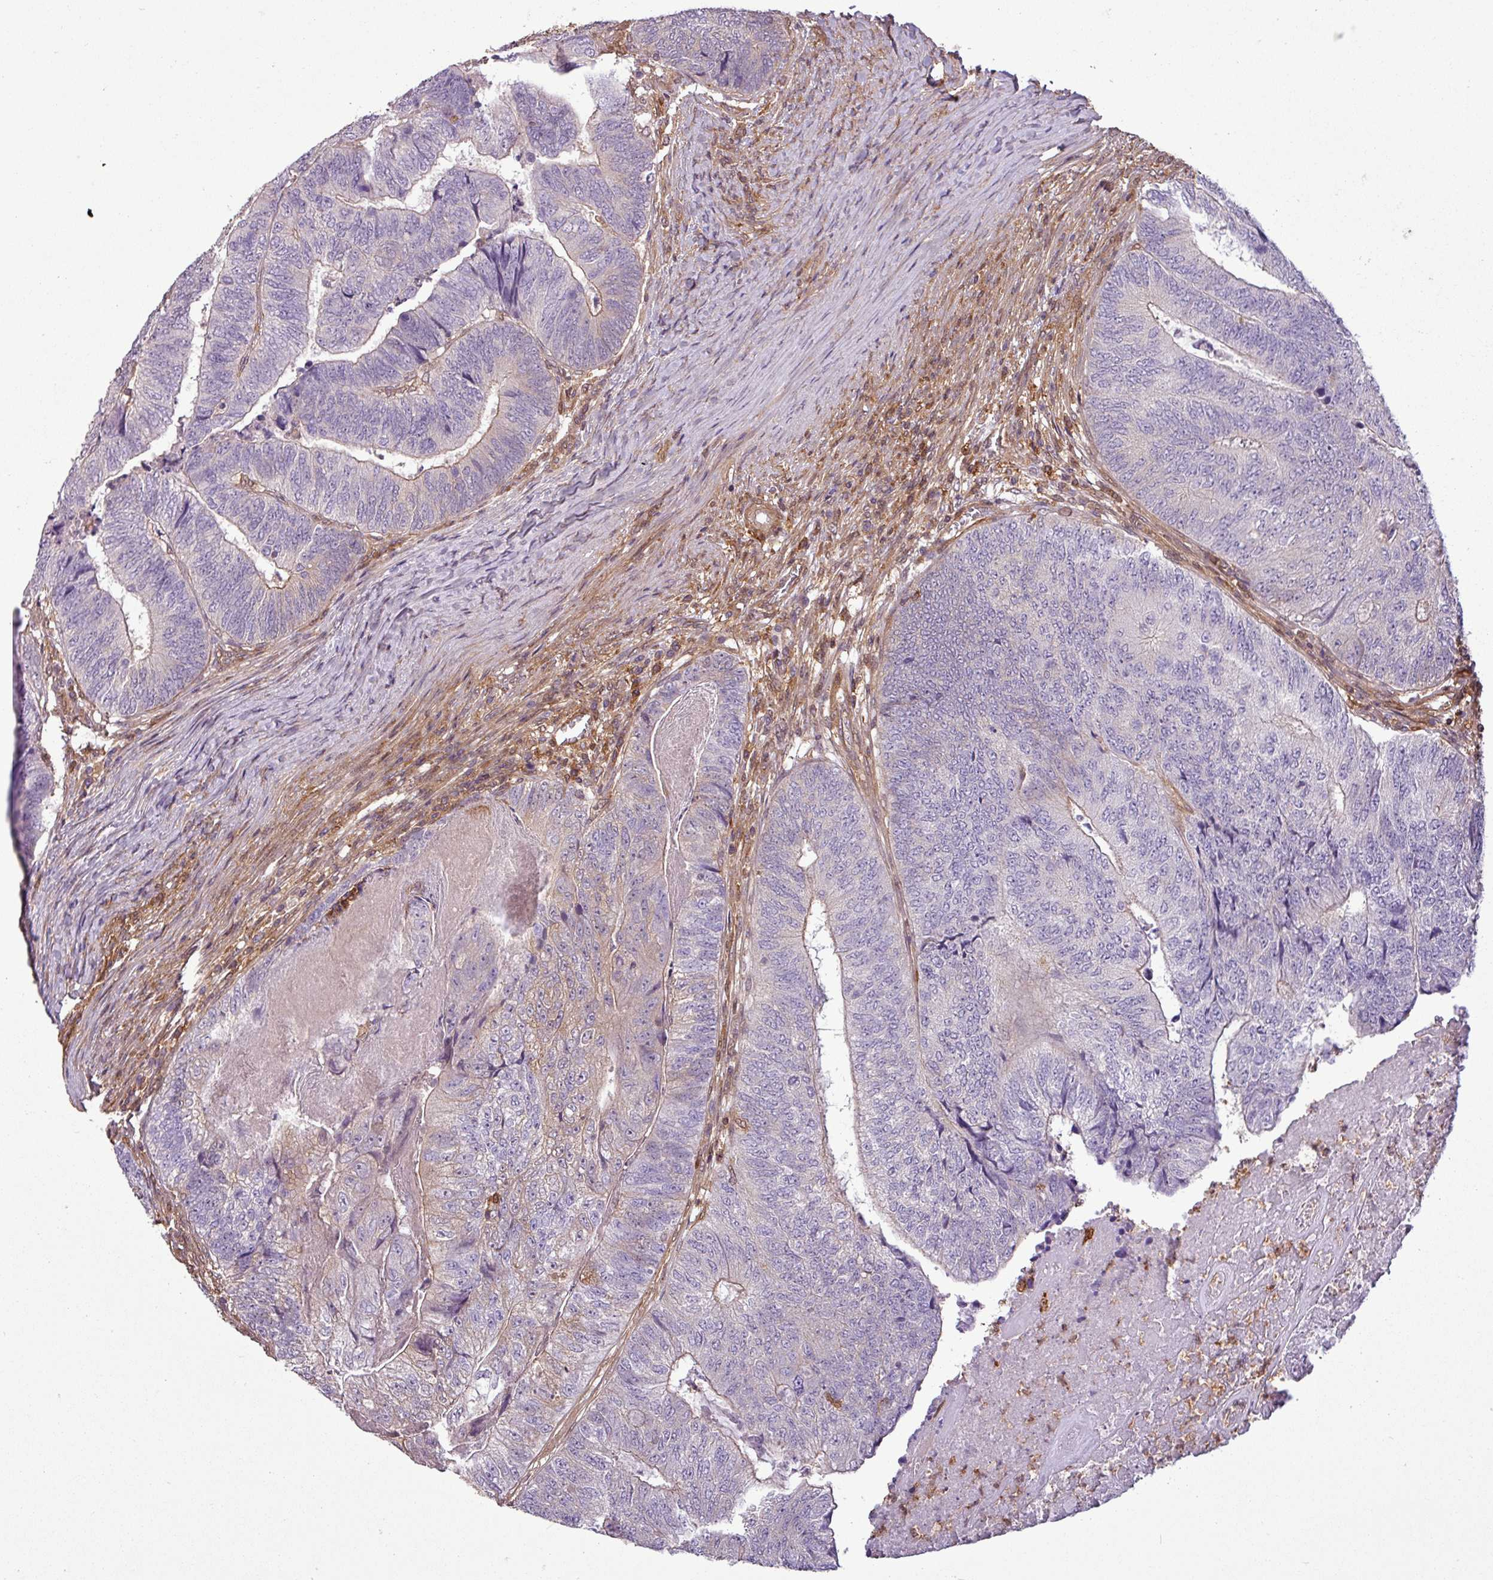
{"staining": {"intensity": "weak", "quantity": "<25%", "location": "cytoplasmic/membranous"}, "tissue": "colorectal cancer", "cell_type": "Tumor cells", "image_type": "cancer", "snomed": [{"axis": "morphology", "description": "Adenocarcinoma, NOS"}, {"axis": "topography", "description": "Colon"}], "caption": "A histopathology image of human adenocarcinoma (colorectal) is negative for staining in tumor cells.", "gene": "SH3BGRL", "patient": {"sex": "female", "age": 67}}